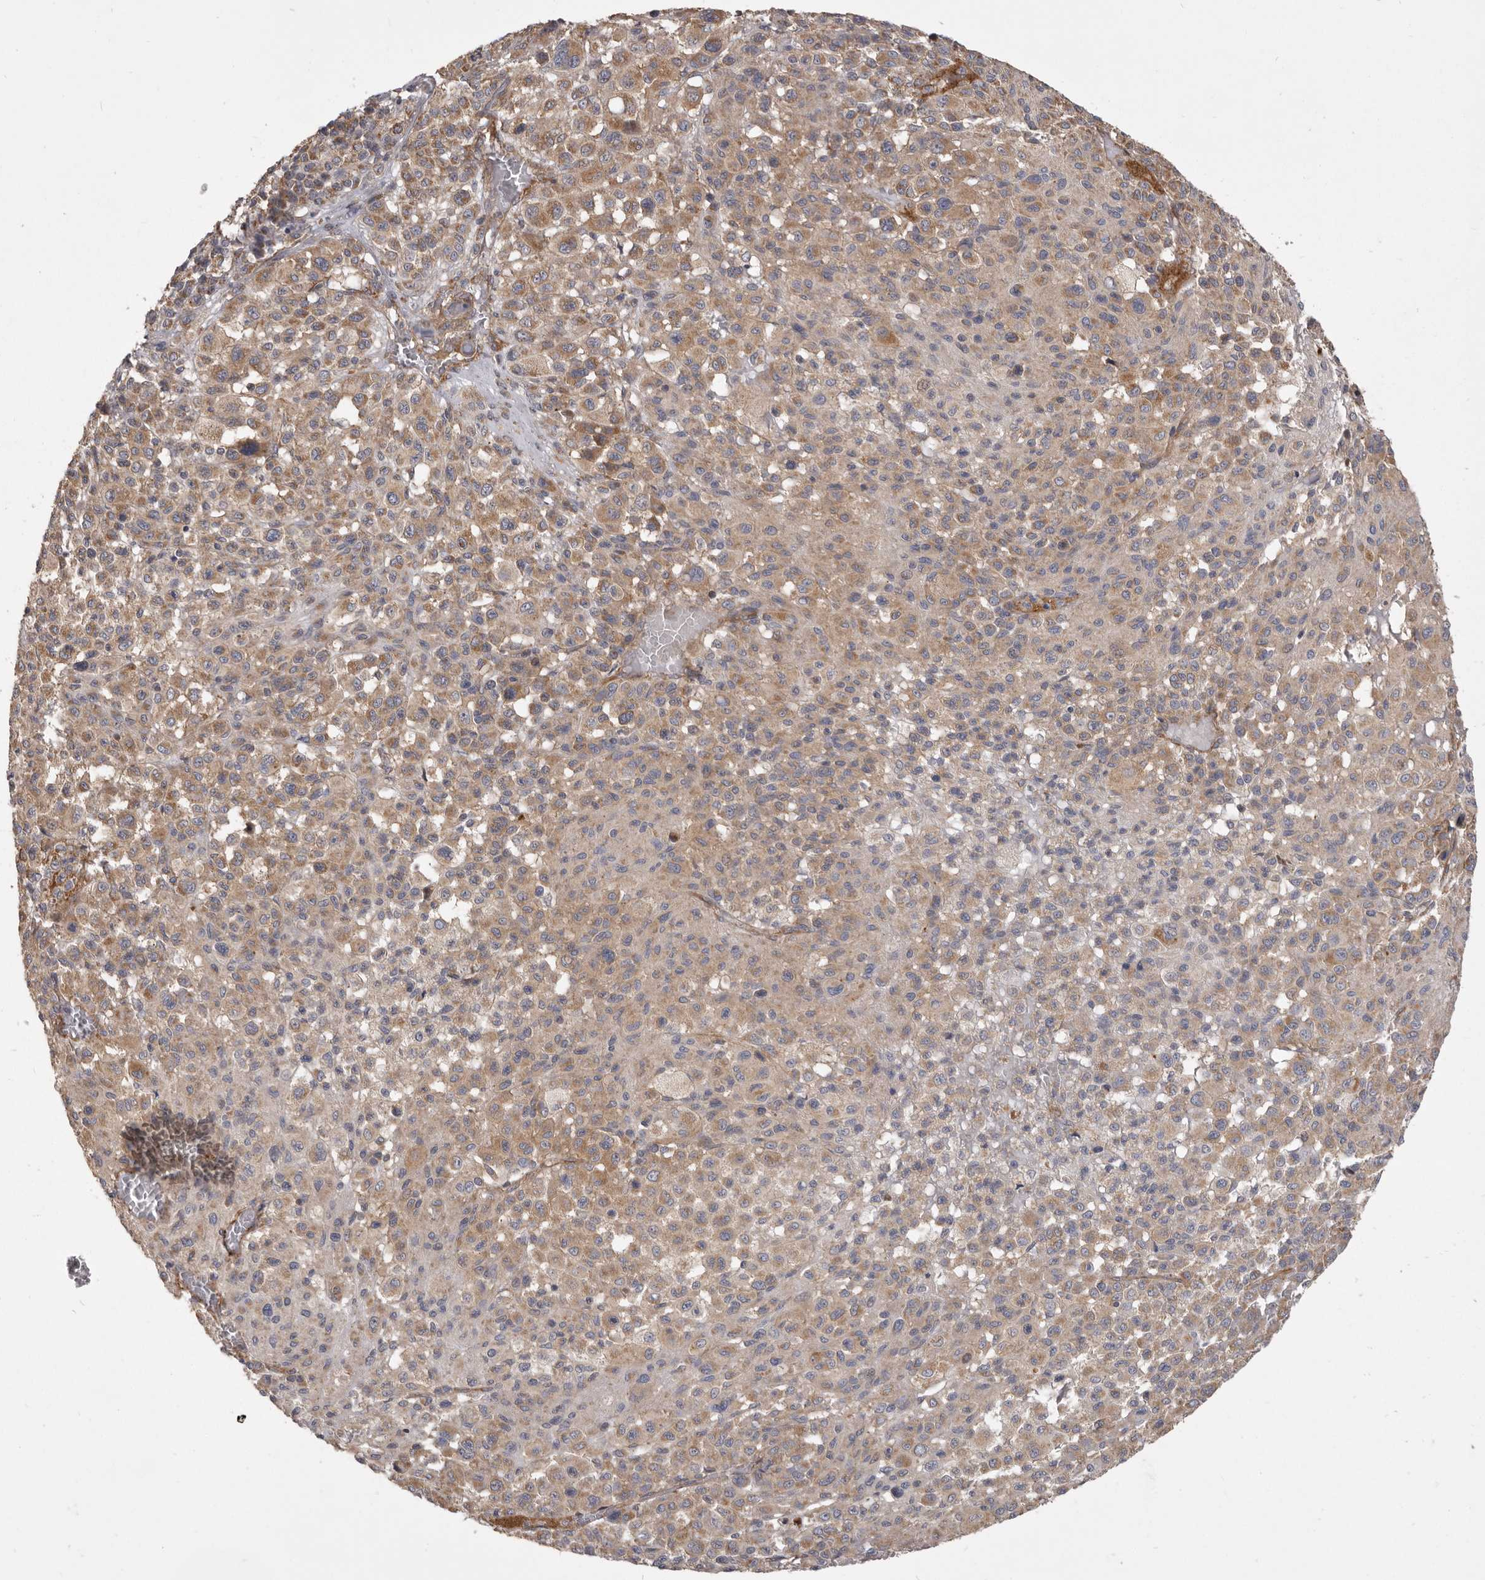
{"staining": {"intensity": "moderate", "quantity": ">75%", "location": "cytoplasmic/membranous"}, "tissue": "melanoma", "cell_type": "Tumor cells", "image_type": "cancer", "snomed": [{"axis": "morphology", "description": "Malignant melanoma, Metastatic site"}, {"axis": "topography", "description": "Skin"}], "caption": "This is an image of immunohistochemistry staining of malignant melanoma (metastatic site), which shows moderate expression in the cytoplasmic/membranous of tumor cells.", "gene": "VPS45", "patient": {"sex": "female", "age": 74}}